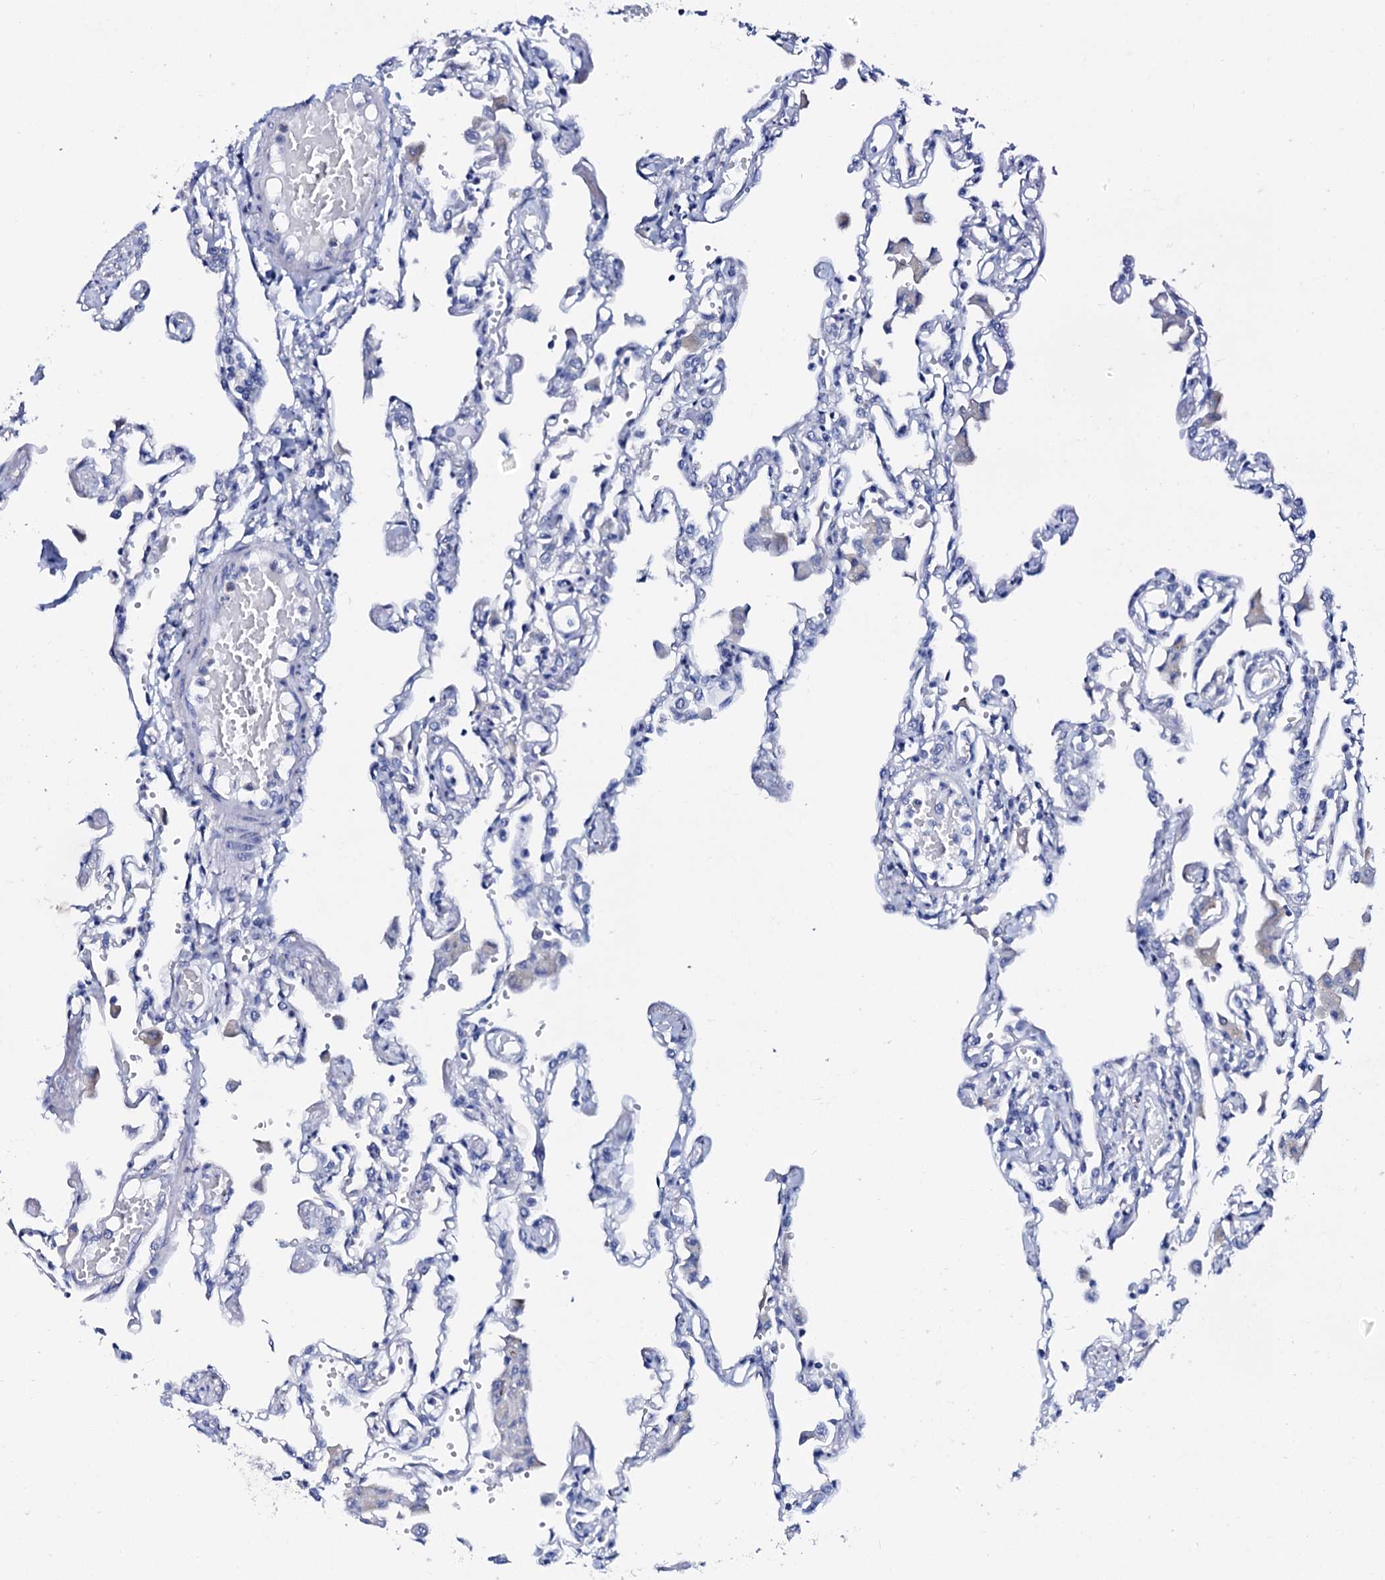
{"staining": {"intensity": "negative", "quantity": "none", "location": "none"}, "tissue": "lung", "cell_type": "Alveolar cells", "image_type": "normal", "snomed": [{"axis": "morphology", "description": "Normal tissue, NOS"}, {"axis": "topography", "description": "Bronchus"}, {"axis": "topography", "description": "Lung"}], "caption": "Alveolar cells are negative for protein expression in normal human lung. (DAB (3,3'-diaminobenzidine) immunohistochemistry visualized using brightfield microscopy, high magnification).", "gene": "AMER2", "patient": {"sex": "female", "age": 49}}